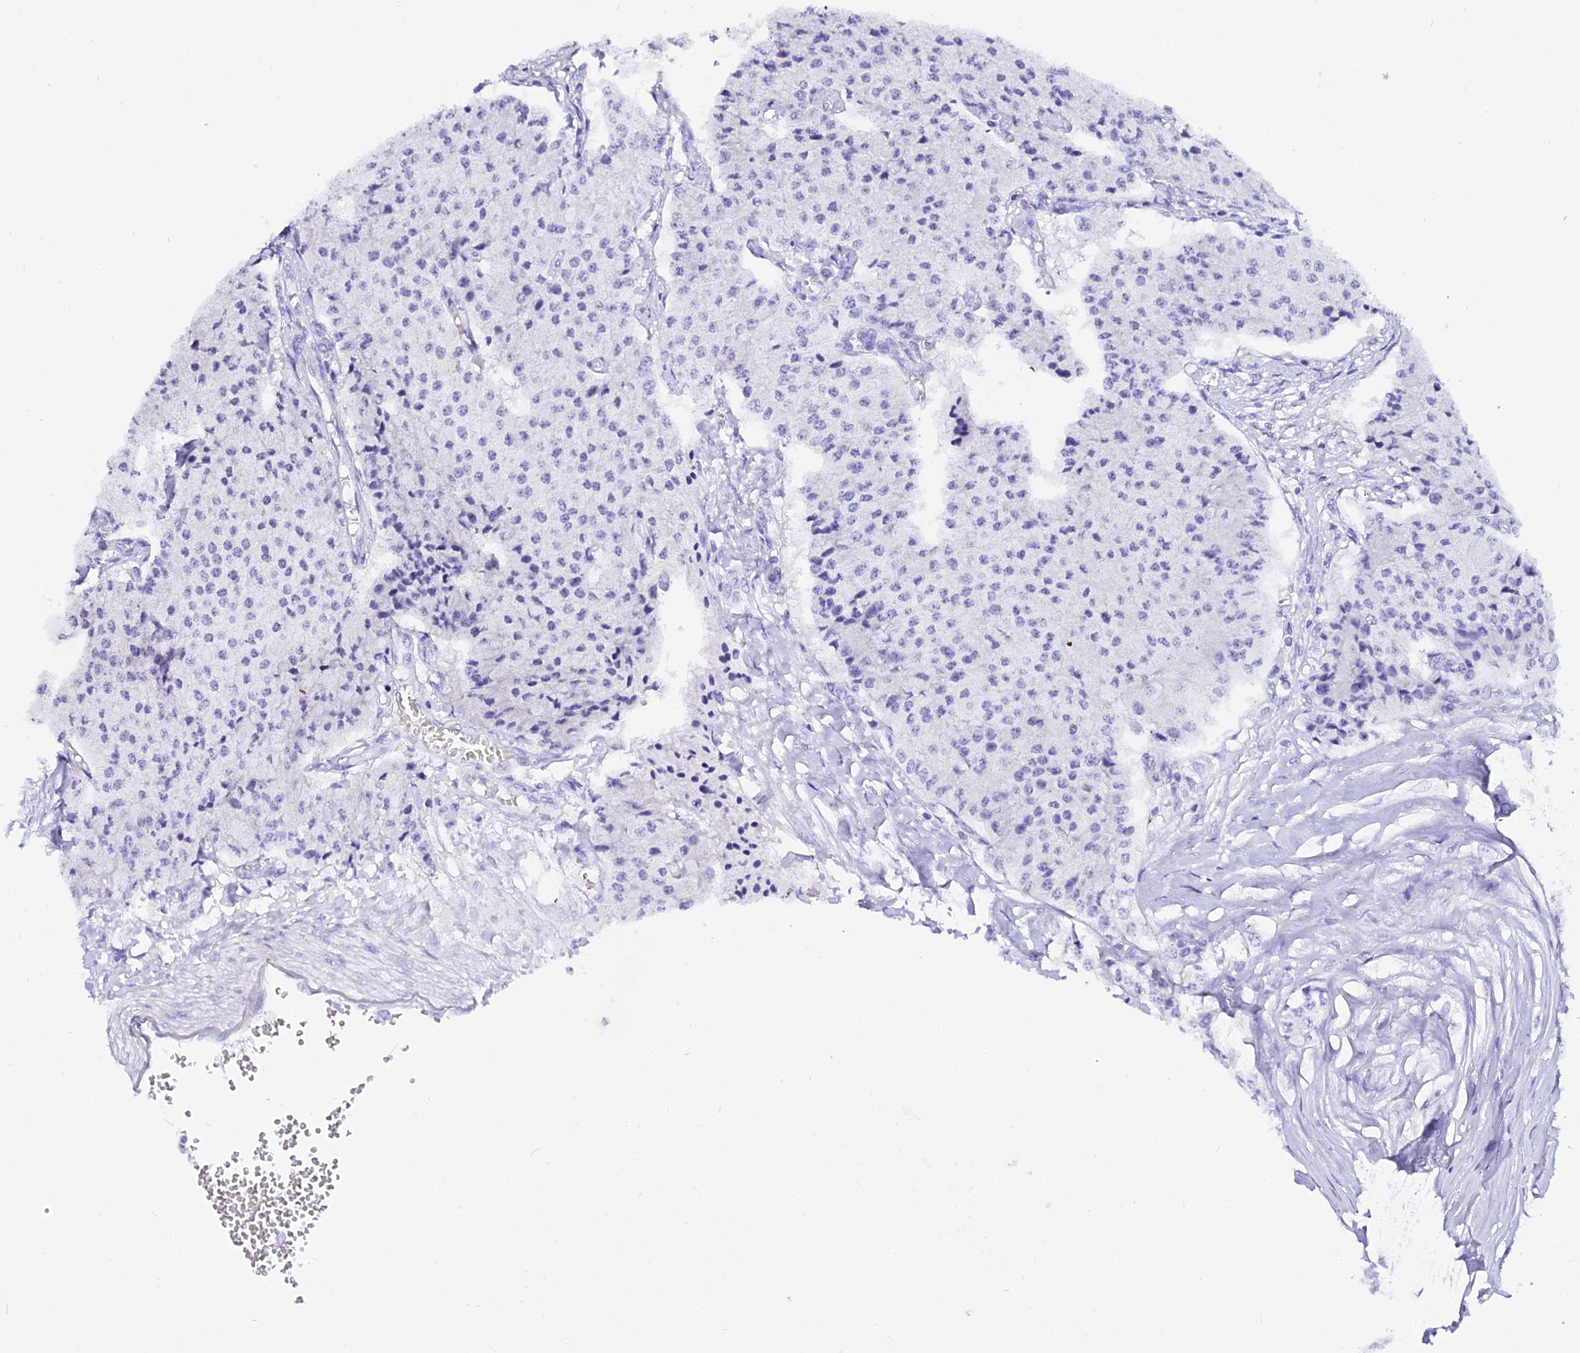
{"staining": {"intensity": "negative", "quantity": "none", "location": "none"}, "tissue": "carcinoid", "cell_type": "Tumor cells", "image_type": "cancer", "snomed": [{"axis": "morphology", "description": "Carcinoid, malignant, NOS"}, {"axis": "topography", "description": "Colon"}], "caption": "Immunohistochemical staining of carcinoid shows no significant expression in tumor cells.", "gene": "DEFB106A", "patient": {"sex": "female", "age": 52}}